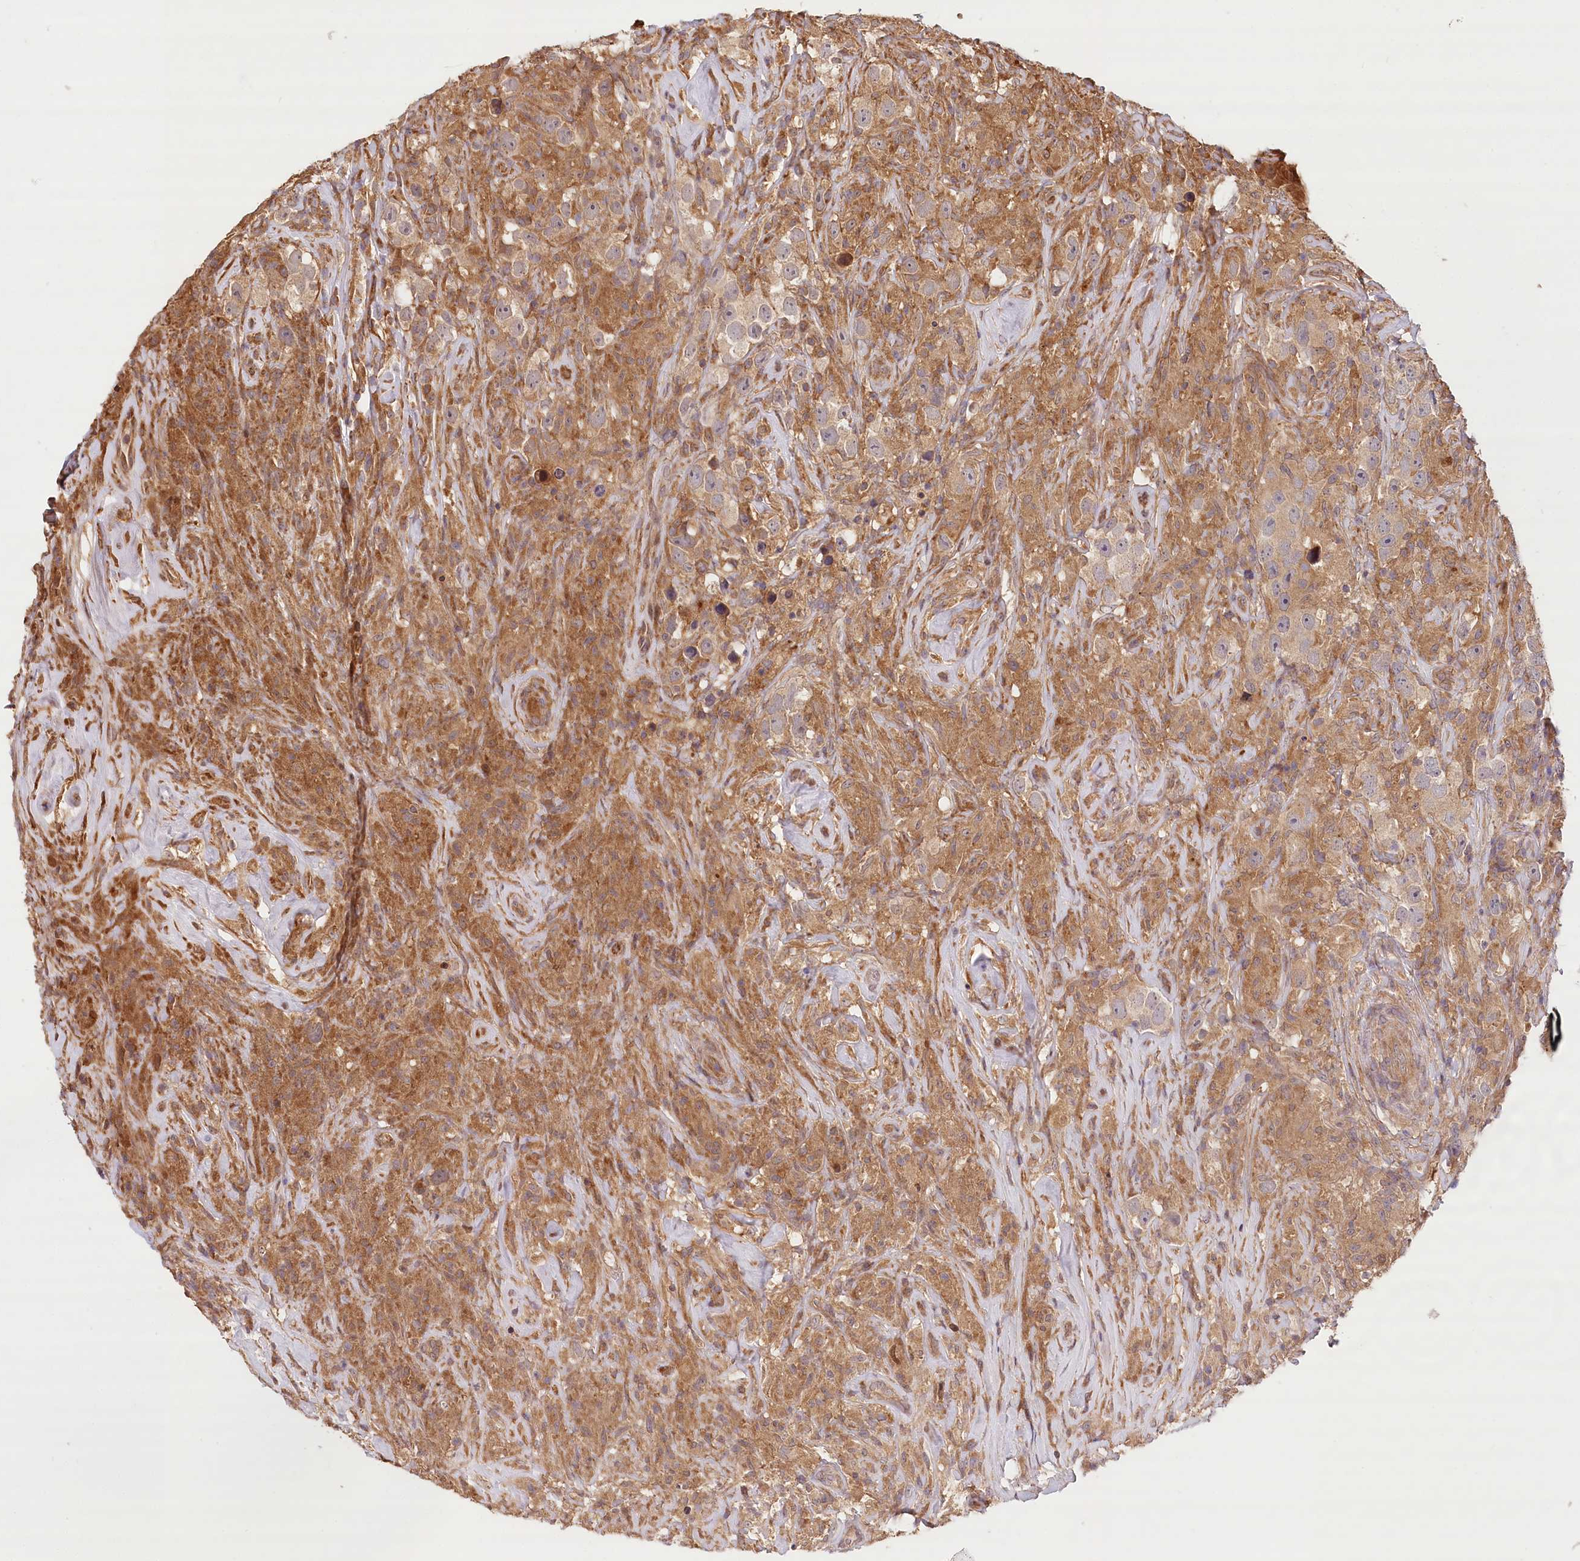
{"staining": {"intensity": "weak", "quantity": ">75%", "location": "cytoplasmic/membranous"}, "tissue": "testis cancer", "cell_type": "Tumor cells", "image_type": "cancer", "snomed": [{"axis": "morphology", "description": "Seminoma, NOS"}, {"axis": "topography", "description": "Testis"}], "caption": "Tumor cells exhibit weak cytoplasmic/membranous staining in approximately >75% of cells in testis seminoma.", "gene": "LSS", "patient": {"sex": "male", "age": 49}}